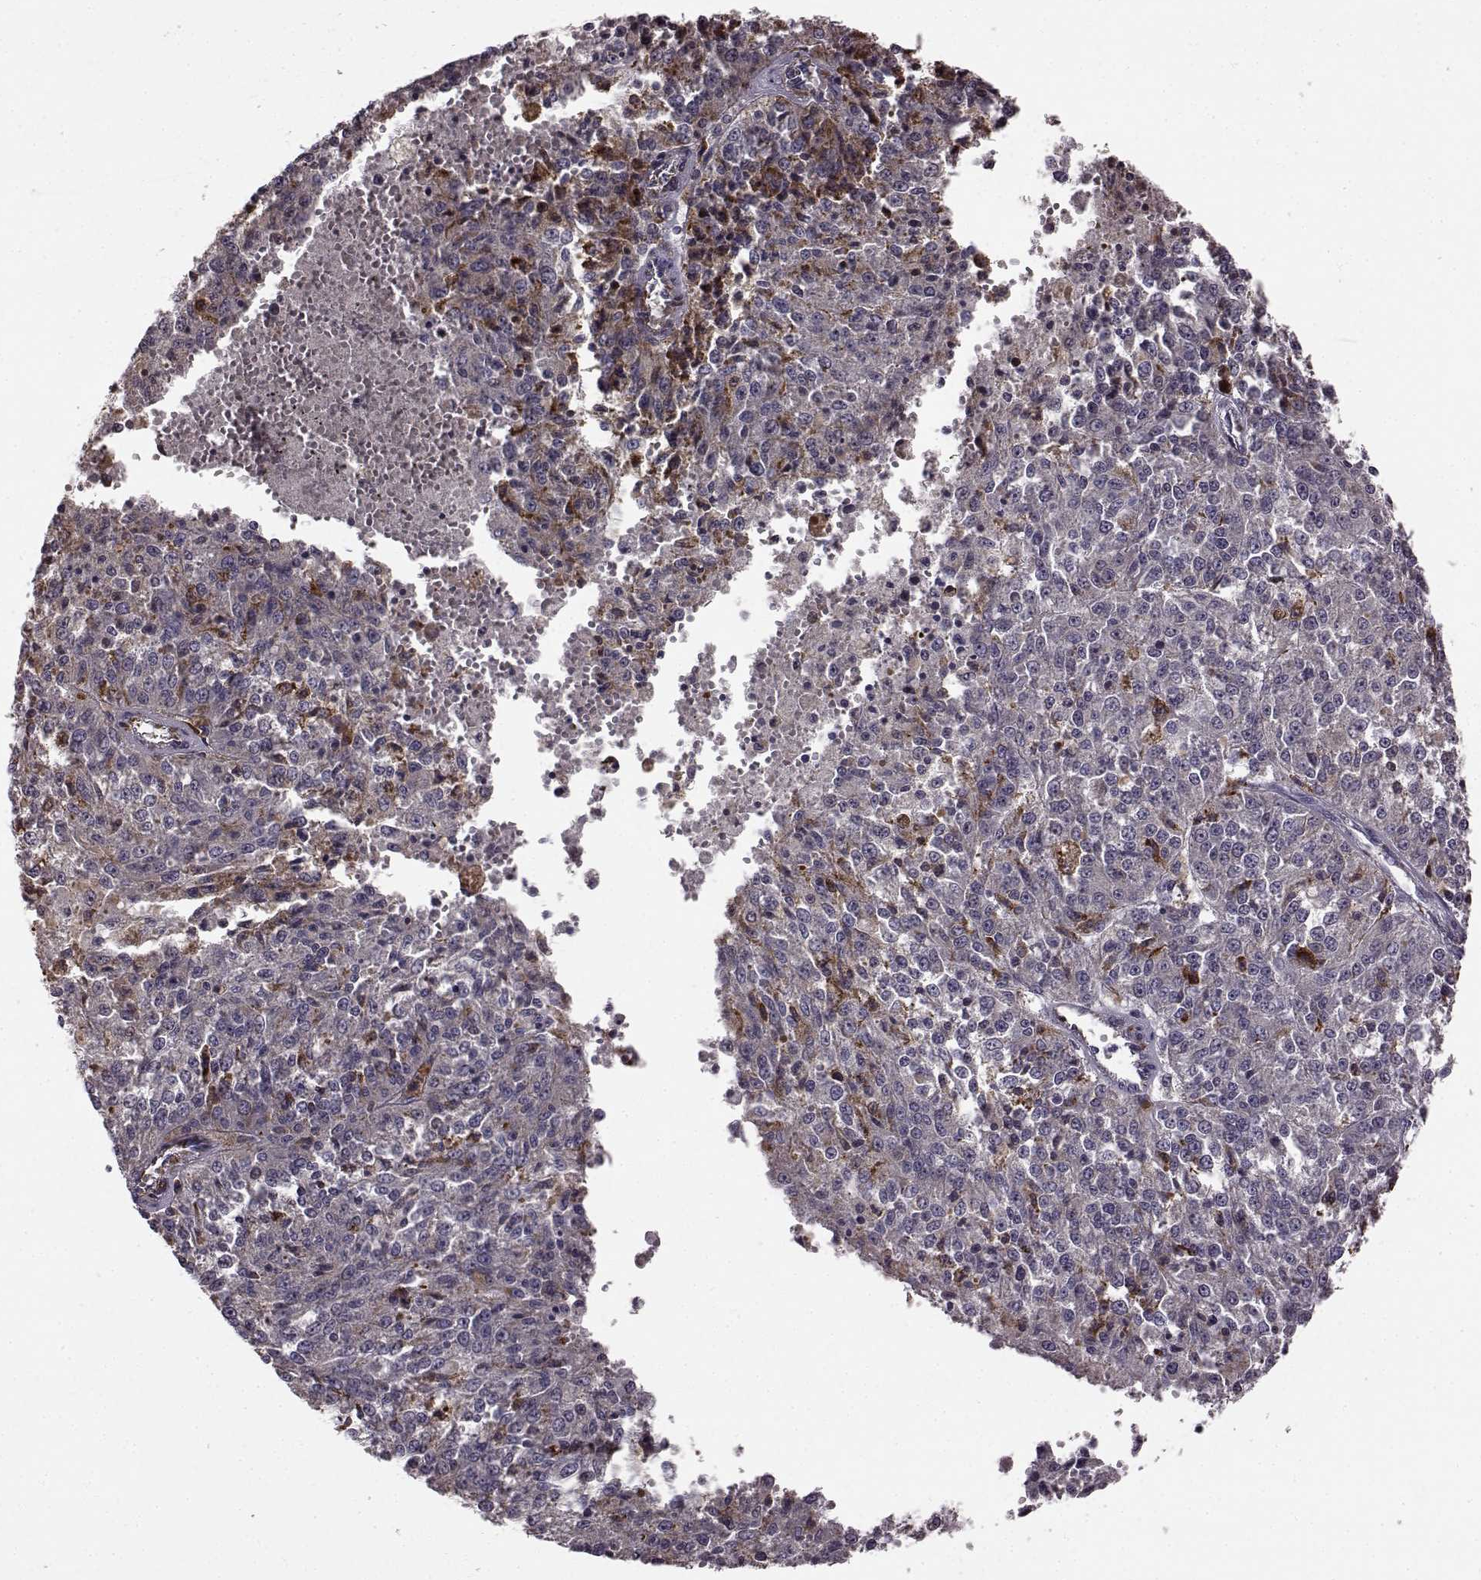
{"staining": {"intensity": "weak", "quantity": "<25%", "location": "cytoplasmic/membranous"}, "tissue": "melanoma", "cell_type": "Tumor cells", "image_type": "cancer", "snomed": [{"axis": "morphology", "description": "Malignant melanoma, Metastatic site"}, {"axis": "topography", "description": "Lymph node"}], "caption": "Protein analysis of malignant melanoma (metastatic site) shows no significant staining in tumor cells. The staining is performed using DAB brown chromogen with nuclei counter-stained in using hematoxylin.", "gene": "ADGRG2", "patient": {"sex": "female", "age": 64}}